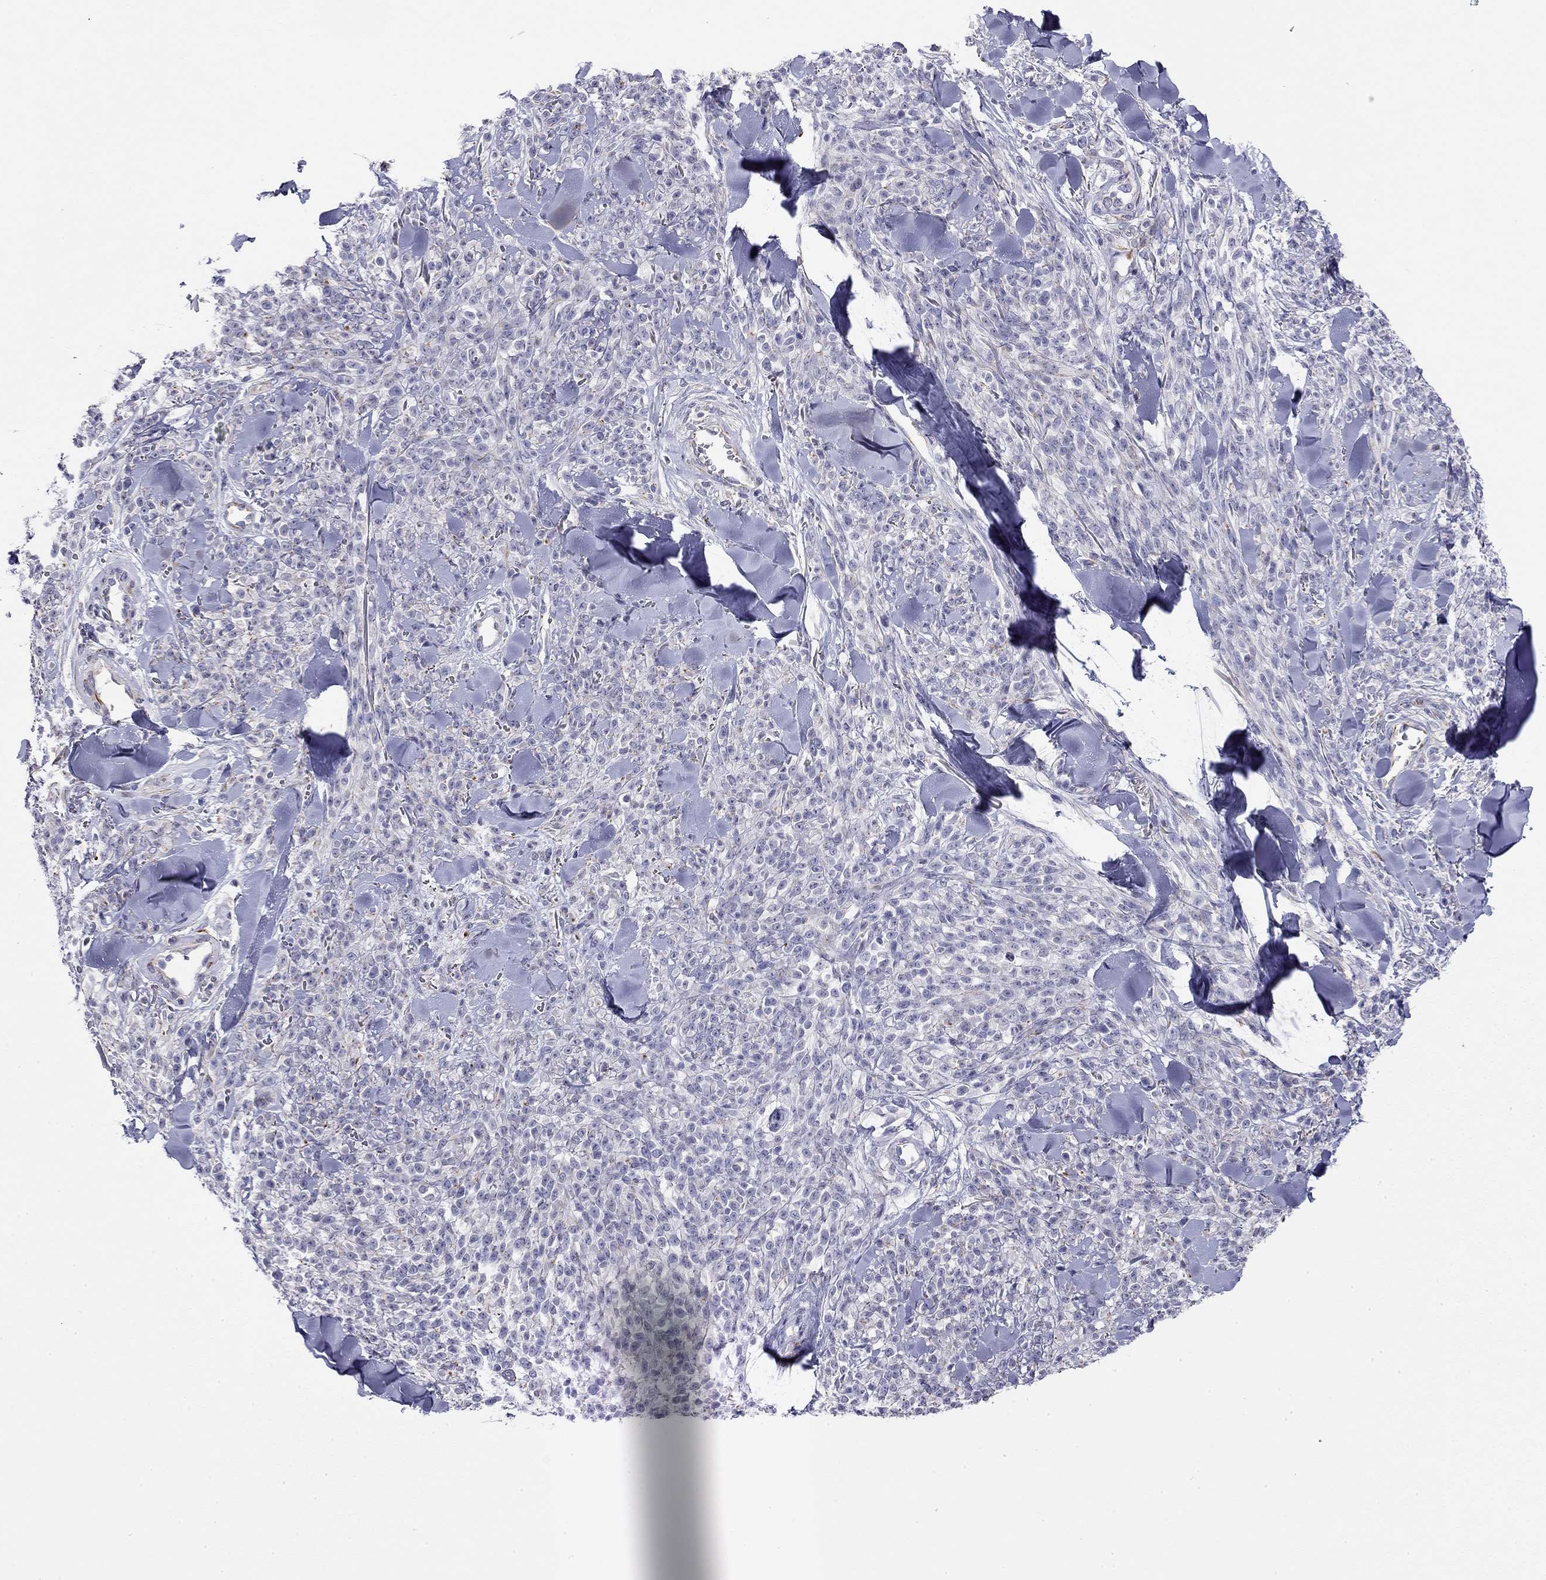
{"staining": {"intensity": "negative", "quantity": "none", "location": "none"}, "tissue": "melanoma", "cell_type": "Tumor cells", "image_type": "cancer", "snomed": [{"axis": "morphology", "description": "Malignant melanoma, NOS"}, {"axis": "topography", "description": "Skin"}, {"axis": "topography", "description": "Skin of trunk"}], "caption": "Photomicrograph shows no protein expression in tumor cells of melanoma tissue. Brightfield microscopy of immunohistochemistry (IHC) stained with DAB (3,3'-diaminobenzidine) (brown) and hematoxylin (blue), captured at high magnification.", "gene": "RTL1", "patient": {"sex": "male", "age": 74}}